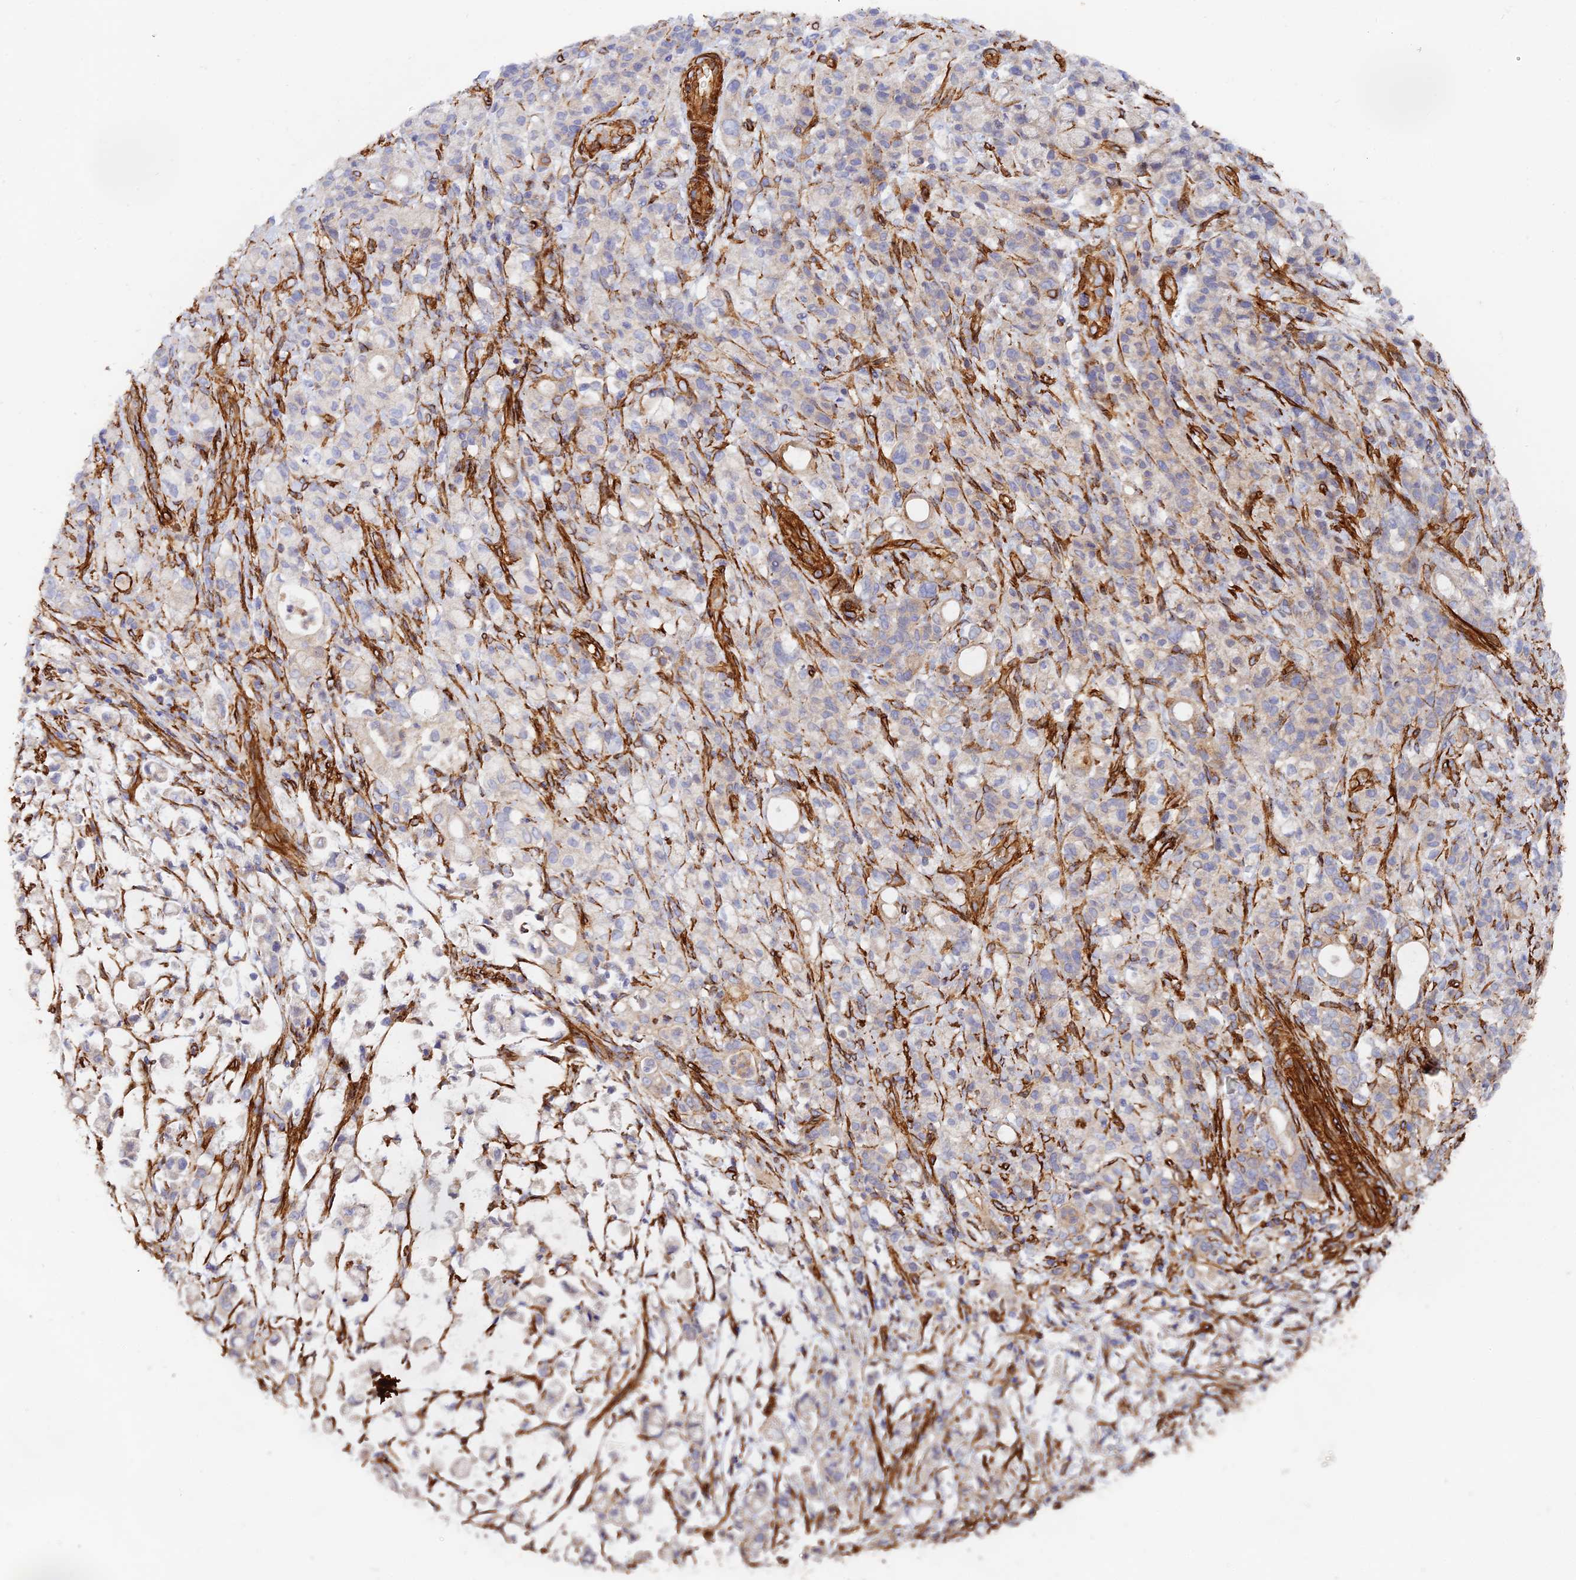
{"staining": {"intensity": "weak", "quantity": "<25%", "location": "cytoplasmic/membranous"}, "tissue": "stomach cancer", "cell_type": "Tumor cells", "image_type": "cancer", "snomed": [{"axis": "morphology", "description": "Adenocarcinoma, NOS"}, {"axis": "topography", "description": "Stomach"}], "caption": "This is an IHC micrograph of stomach cancer. There is no positivity in tumor cells.", "gene": "MYO9A", "patient": {"sex": "female", "age": 60}}